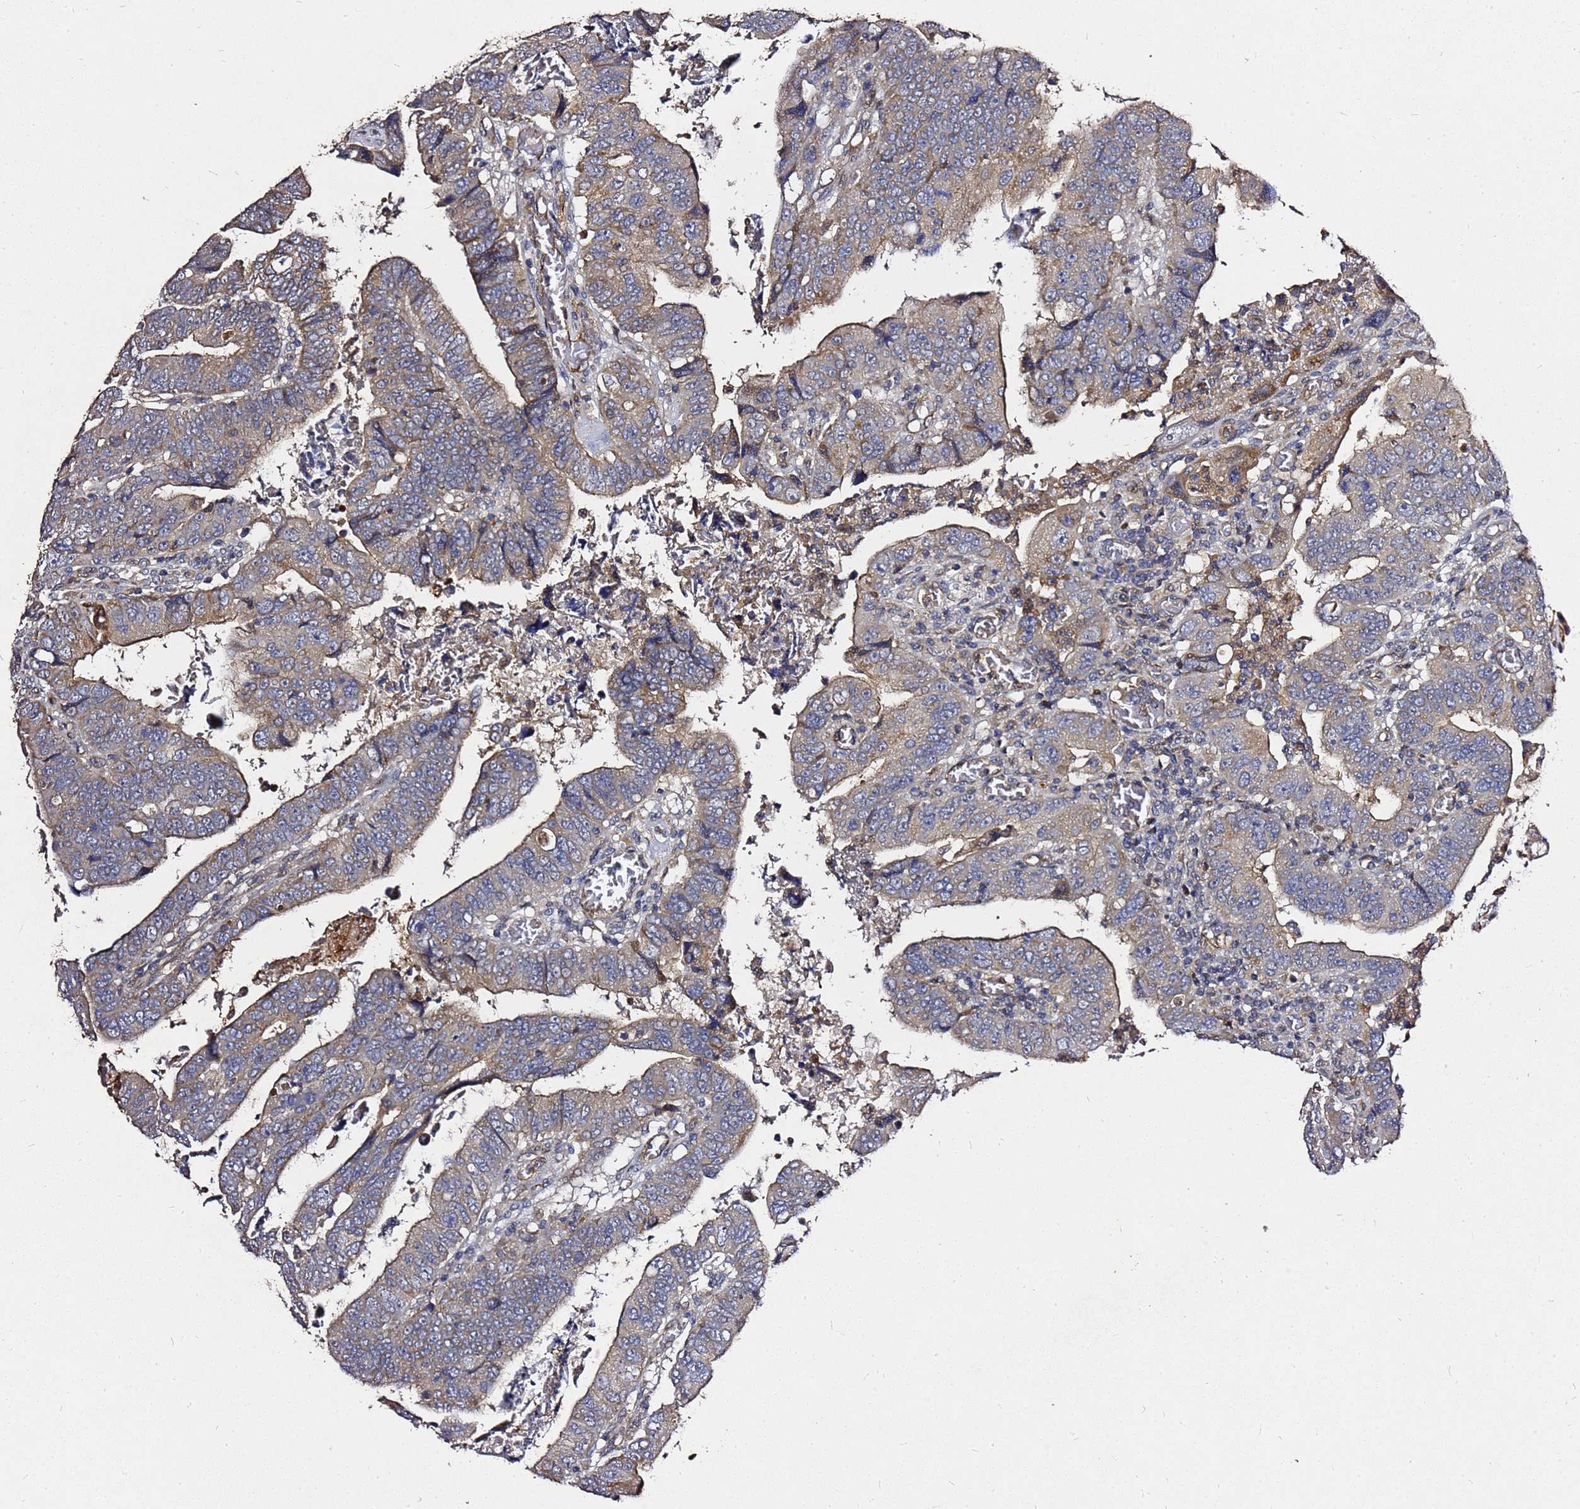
{"staining": {"intensity": "weak", "quantity": "25%-75%", "location": "cytoplasmic/membranous"}, "tissue": "colorectal cancer", "cell_type": "Tumor cells", "image_type": "cancer", "snomed": [{"axis": "morphology", "description": "Normal tissue, NOS"}, {"axis": "morphology", "description": "Adenocarcinoma, NOS"}, {"axis": "topography", "description": "Rectum"}], "caption": "High-power microscopy captured an IHC image of adenocarcinoma (colorectal), revealing weak cytoplasmic/membranous staining in approximately 25%-75% of tumor cells.", "gene": "RSPRY1", "patient": {"sex": "female", "age": 65}}